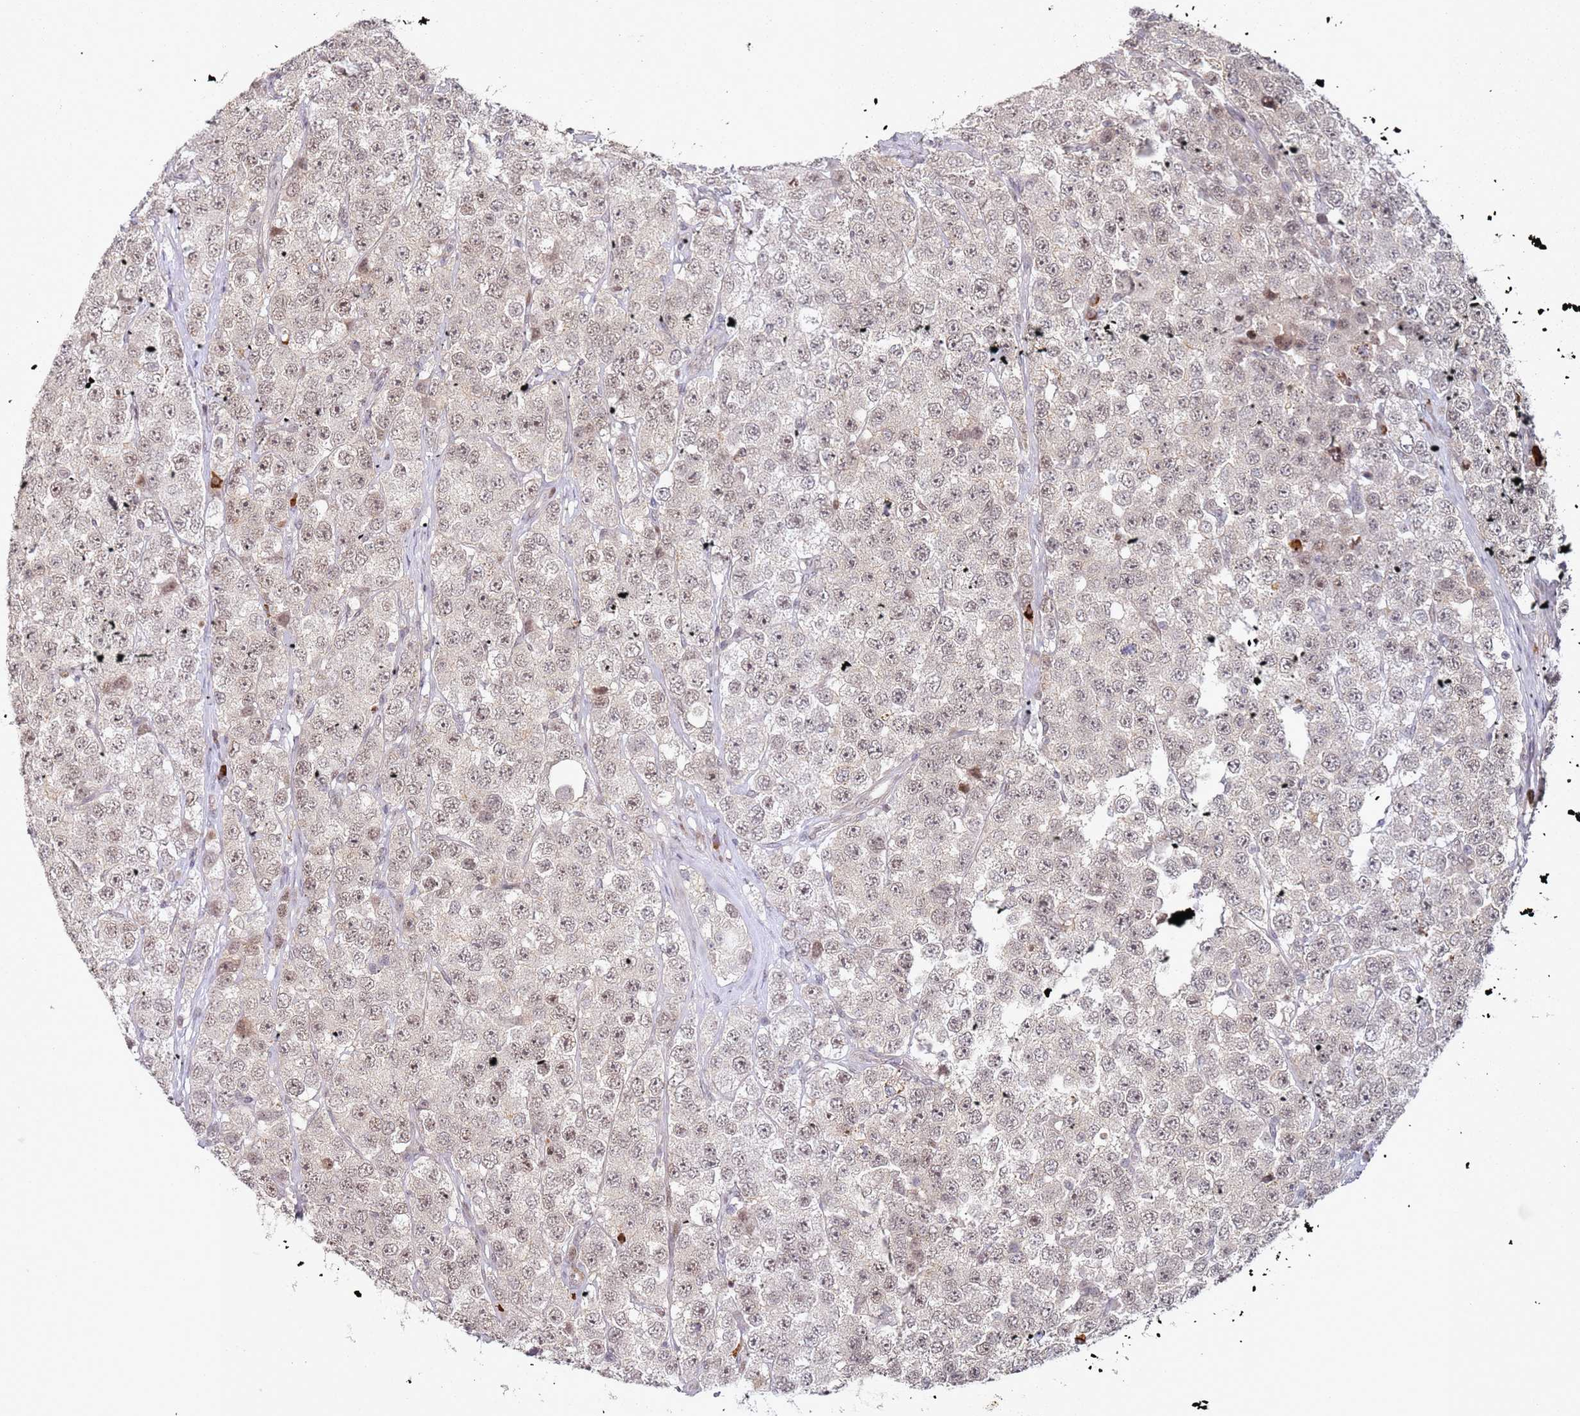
{"staining": {"intensity": "moderate", "quantity": ">75%", "location": "nuclear"}, "tissue": "testis cancer", "cell_type": "Tumor cells", "image_type": "cancer", "snomed": [{"axis": "morphology", "description": "Seminoma, NOS"}, {"axis": "topography", "description": "Testis"}], "caption": "There is medium levels of moderate nuclear positivity in tumor cells of testis cancer (seminoma), as demonstrated by immunohistochemical staining (brown color).", "gene": "ATF6B", "patient": {"sex": "male", "age": 28}}